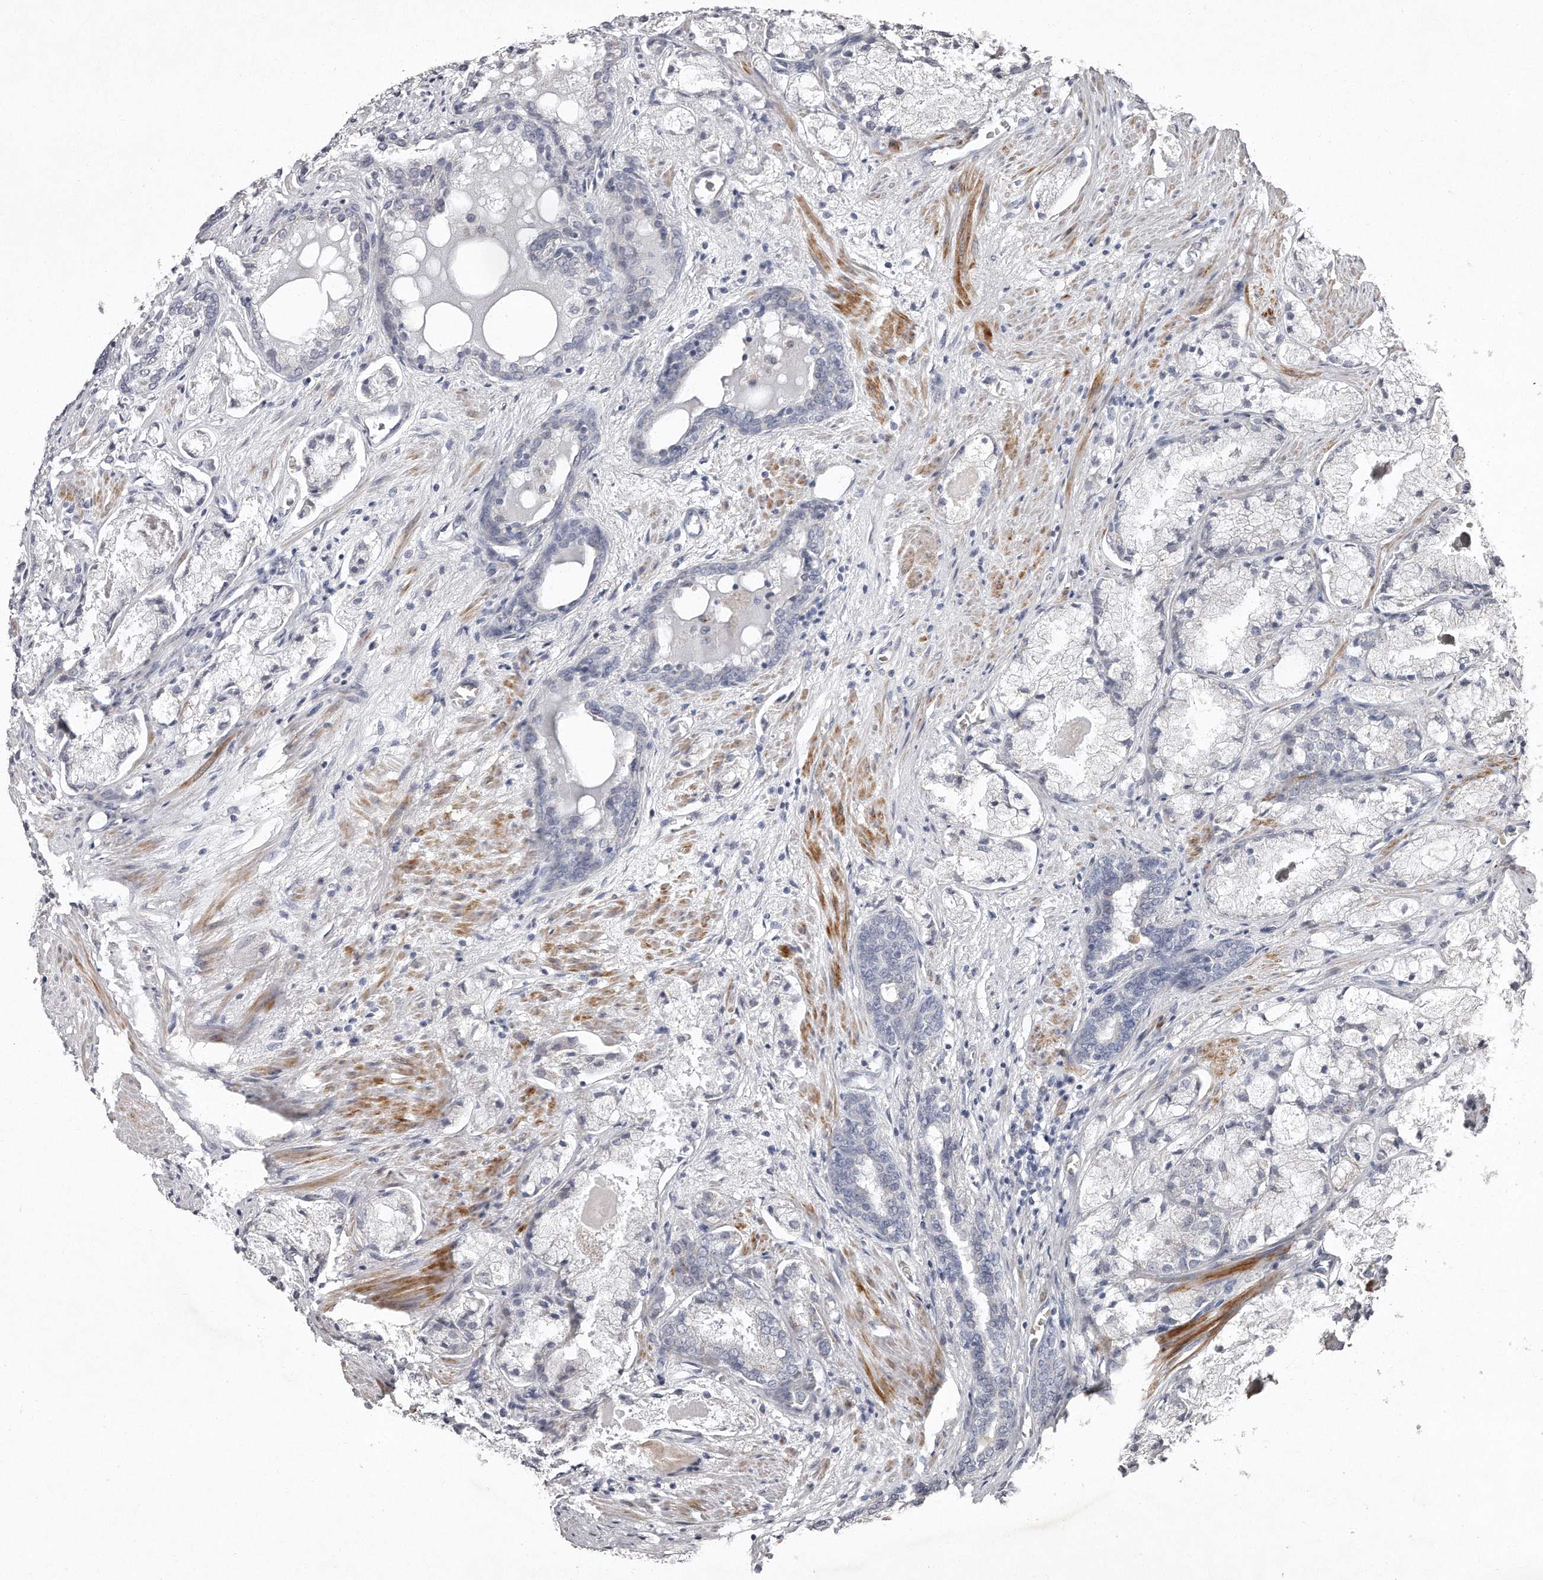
{"staining": {"intensity": "negative", "quantity": "none", "location": "none"}, "tissue": "prostate cancer", "cell_type": "Tumor cells", "image_type": "cancer", "snomed": [{"axis": "morphology", "description": "Adenocarcinoma, High grade"}, {"axis": "topography", "description": "Prostate"}], "caption": "Immunohistochemical staining of human prostate cancer (adenocarcinoma (high-grade)) reveals no significant staining in tumor cells.", "gene": "TECR", "patient": {"sex": "male", "age": 50}}